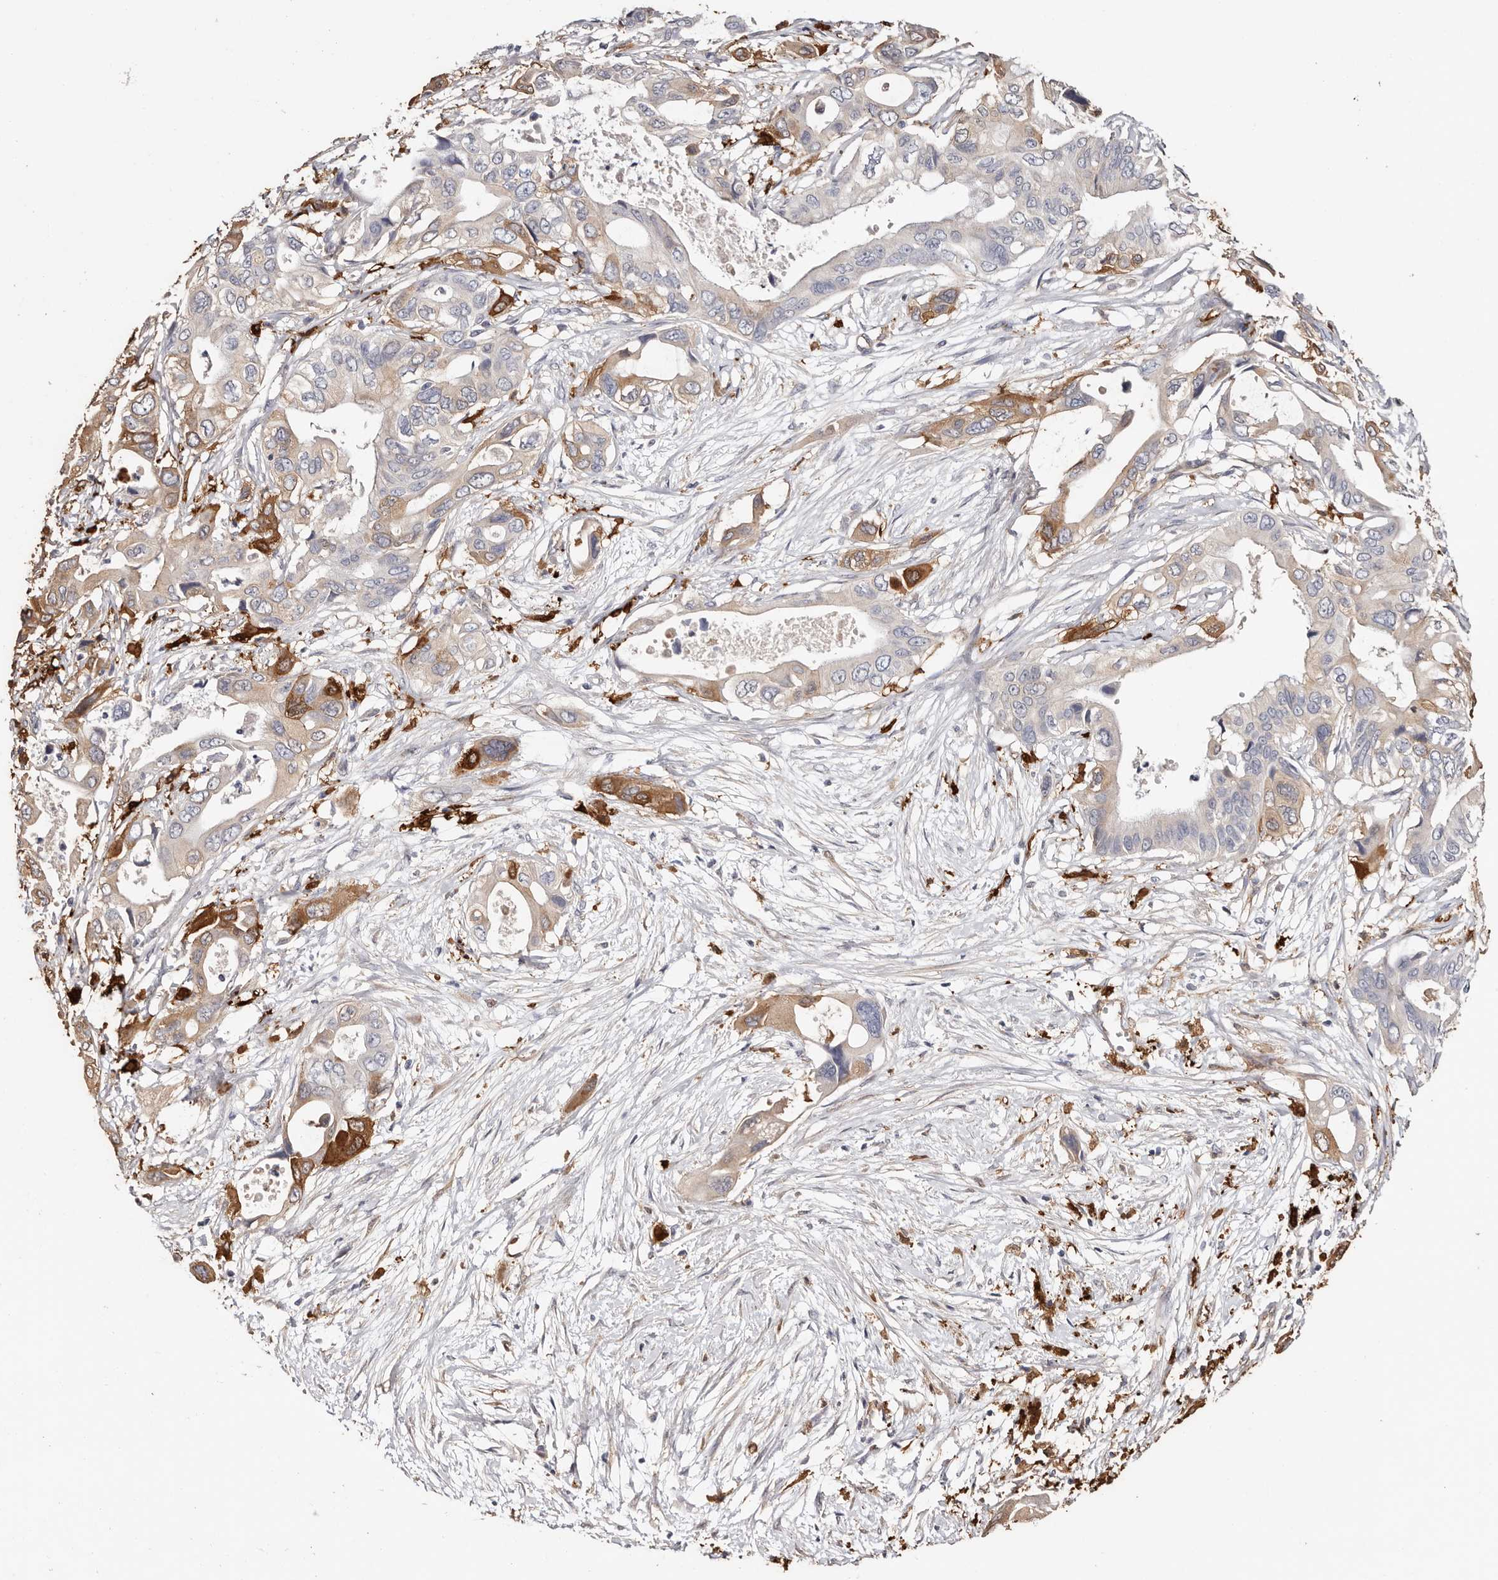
{"staining": {"intensity": "strong", "quantity": "<25%", "location": "cytoplasmic/membranous,nuclear"}, "tissue": "pancreatic cancer", "cell_type": "Tumor cells", "image_type": "cancer", "snomed": [{"axis": "morphology", "description": "Adenocarcinoma, NOS"}, {"axis": "topography", "description": "Pancreas"}], "caption": "Strong cytoplasmic/membranous and nuclear positivity is seen in approximately <25% of tumor cells in pancreatic cancer.", "gene": "TGM2", "patient": {"sex": "male", "age": 66}}